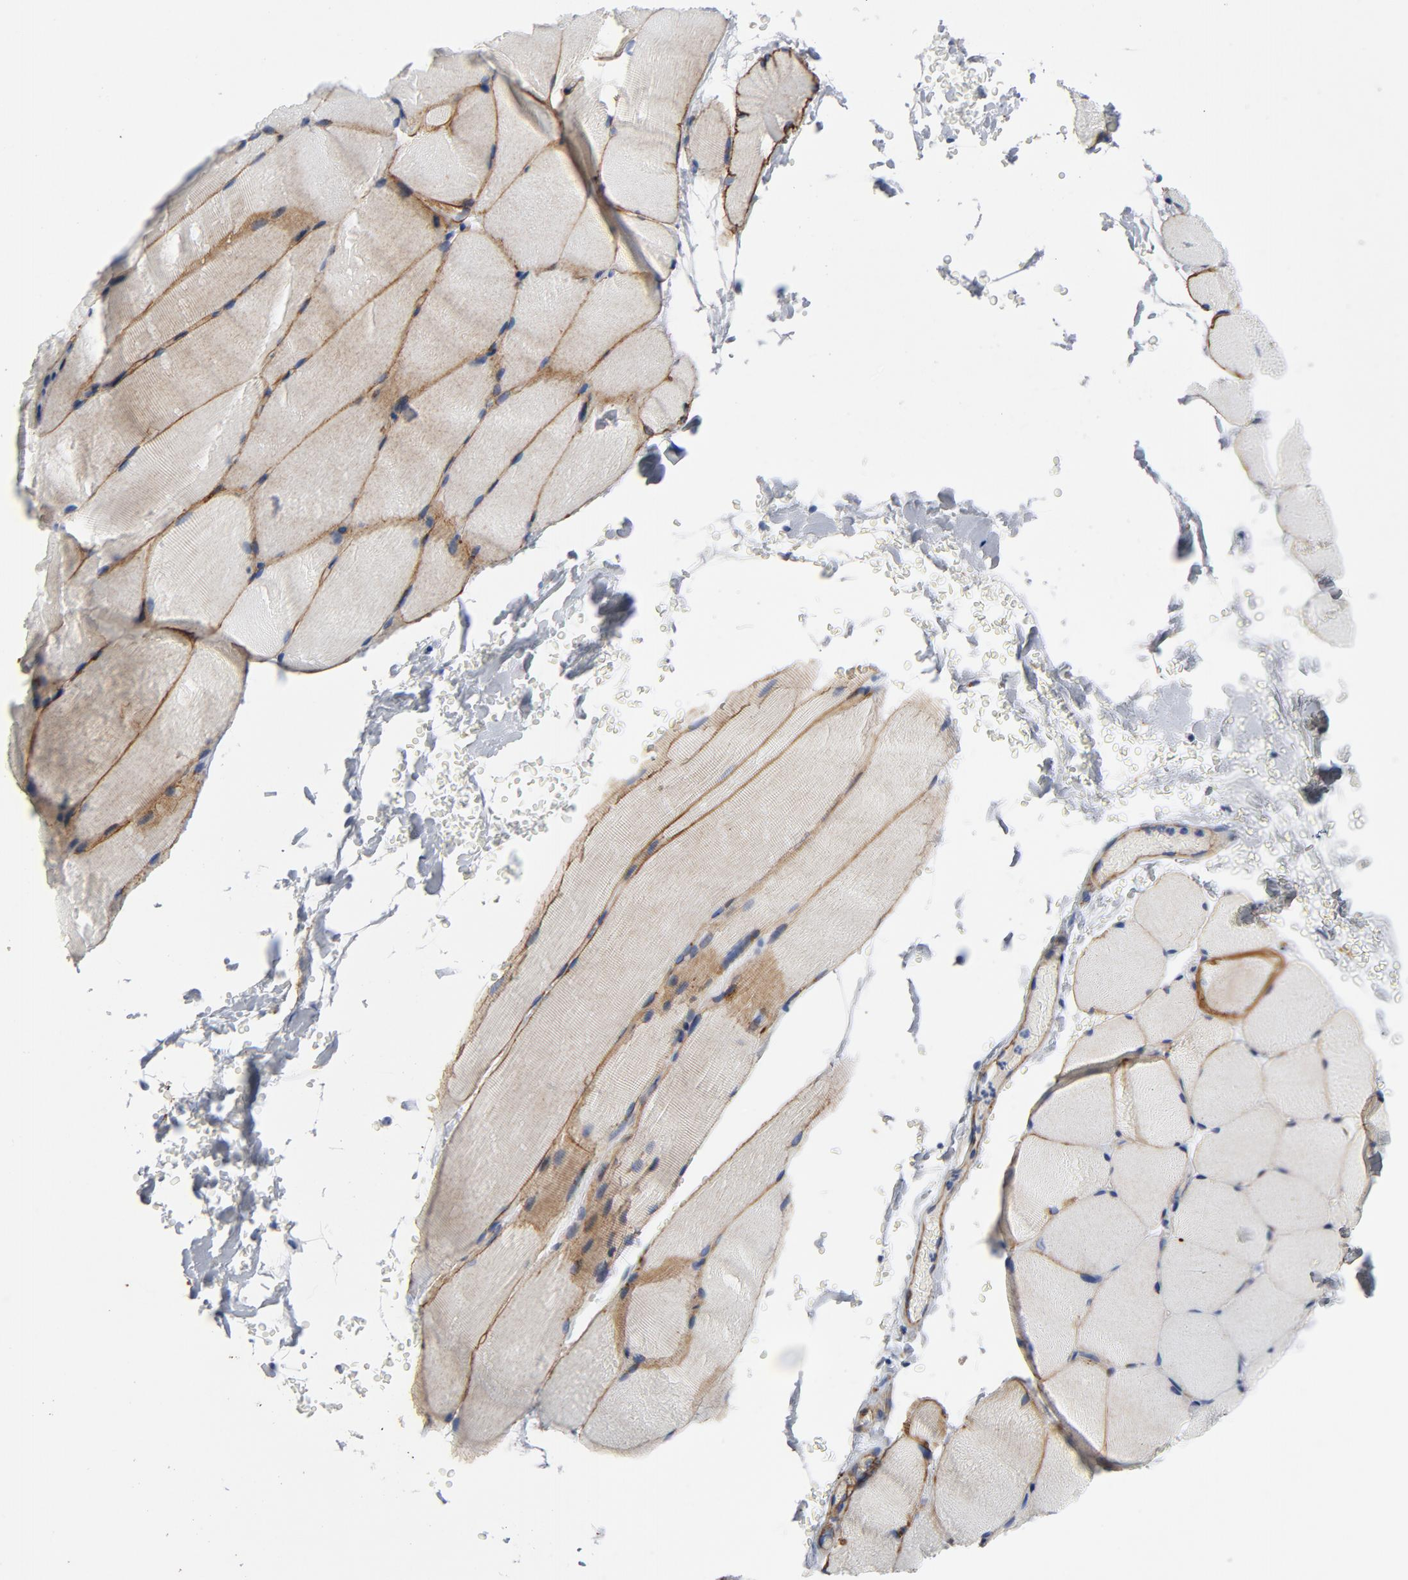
{"staining": {"intensity": "moderate", "quantity": ">75%", "location": "cytoplasmic/membranous"}, "tissue": "skeletal muscle", "cell_type": "Myocytes", "image_type": "normal", "snomed": [{"axis": "morphology", "description": "Normal tissue, NOS"}, {"axis": "topography", "description": "Skeletal muscle"}, {"axis": "topography", "description": "Parathyroid gland"}], "caption": "Immunohistochemistry (IHC) (DAB) staining of normal human skeletal muscle demonstrates moderate cytoplasmic/membranous protein staining in approximately >75% of myocytes. Using DAB (brown) and hematoxylin (blue) stains, captured at high magnification using brightfield microscopy.", "gene": "LAMC1", "patient": {"sex": "female", "age": 37}}